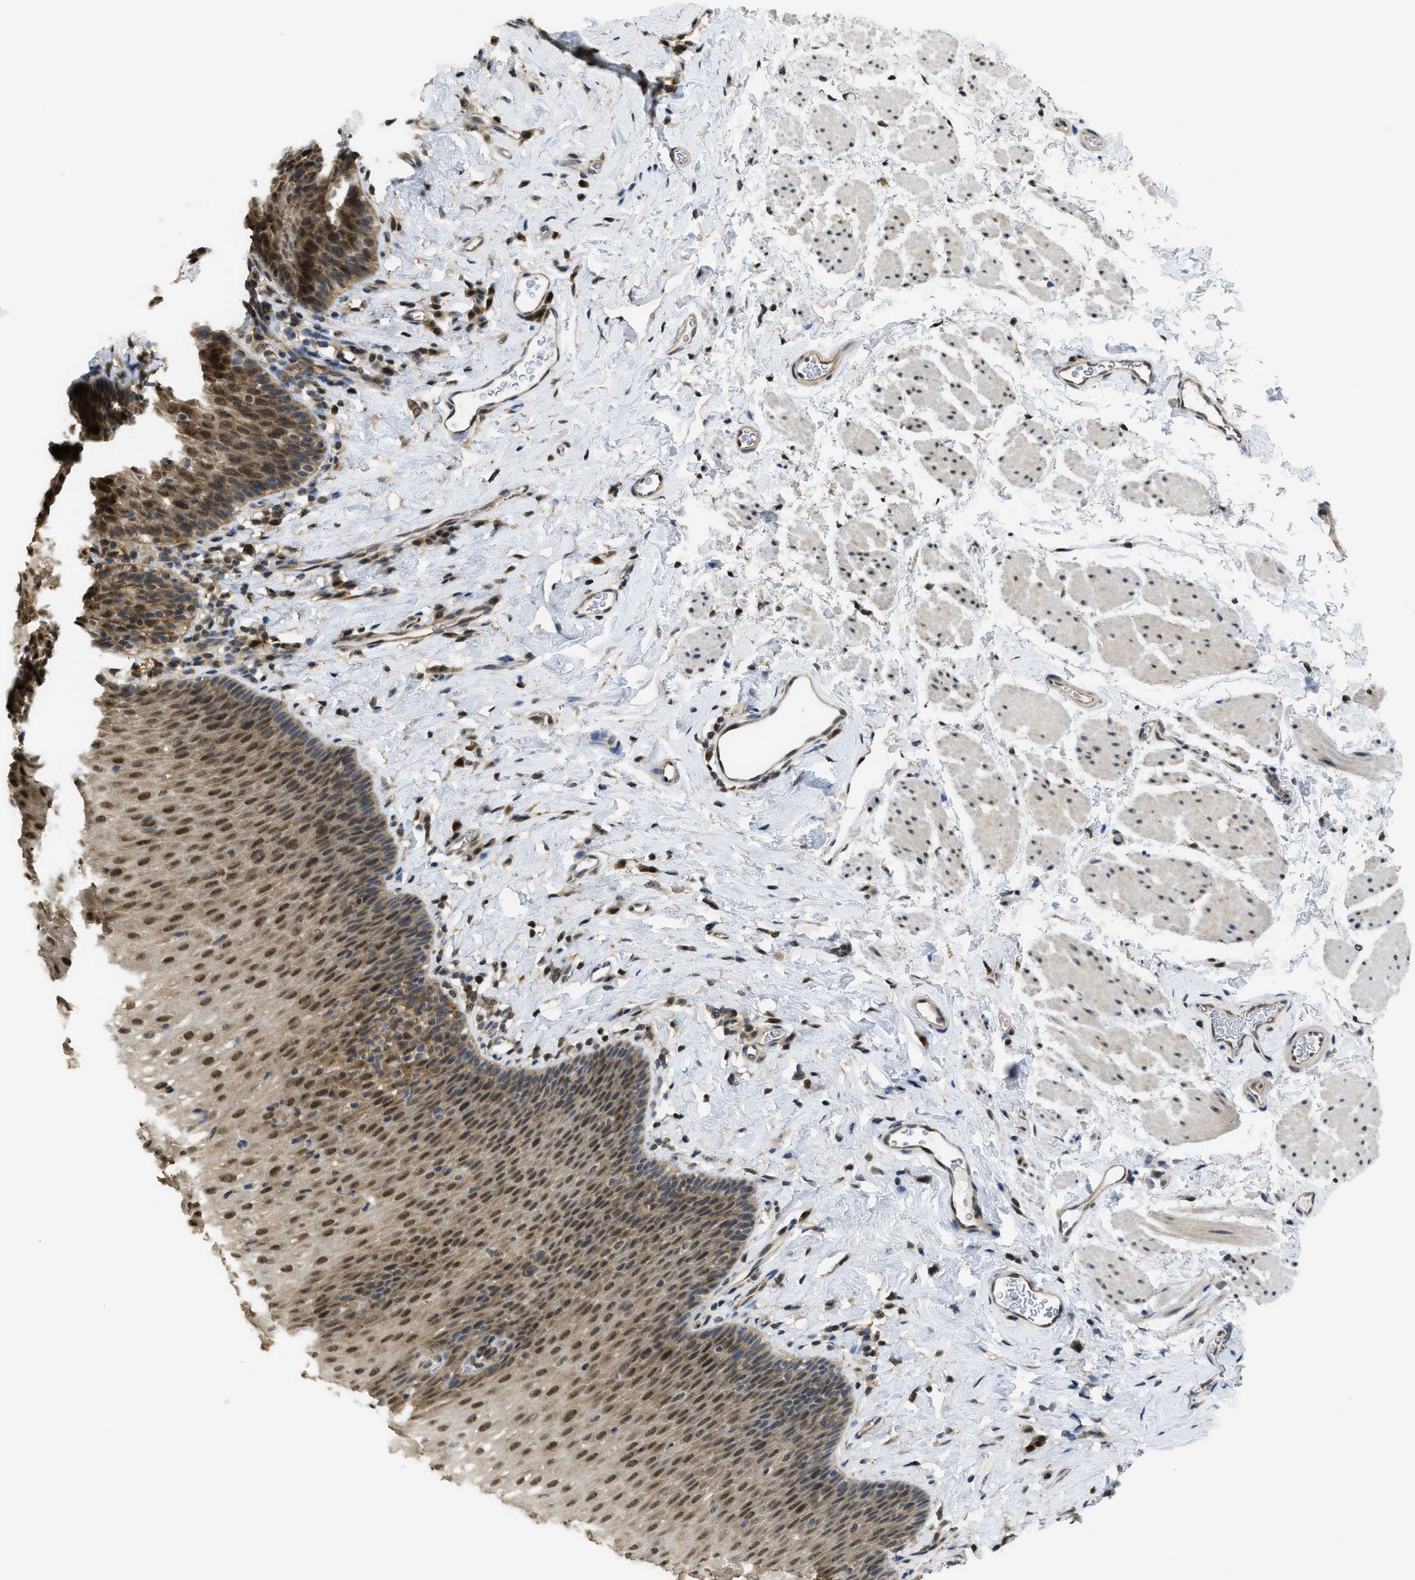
{"staining": {"intensity": "strong", "quantity": ">75%", "location": "nuclear"}, "tissue": "esophagus", "cell_type": "Squamous epithelial cells", "image_type": "normal", "snomed": [{"axis": "morphology", "description": "Normal tissue, NOS"}, {"axis": "topography", "description": "Esophagus"}], "caption": "A brown stain shows strong nuclear expression of a protein in squamous epithelial cells of unremarkable esophagus. (DAB = brown stain, brightfield microscopy at high magnification).", "gene": "PSMC5", "patient": {"sex": "female", "age": 61}}